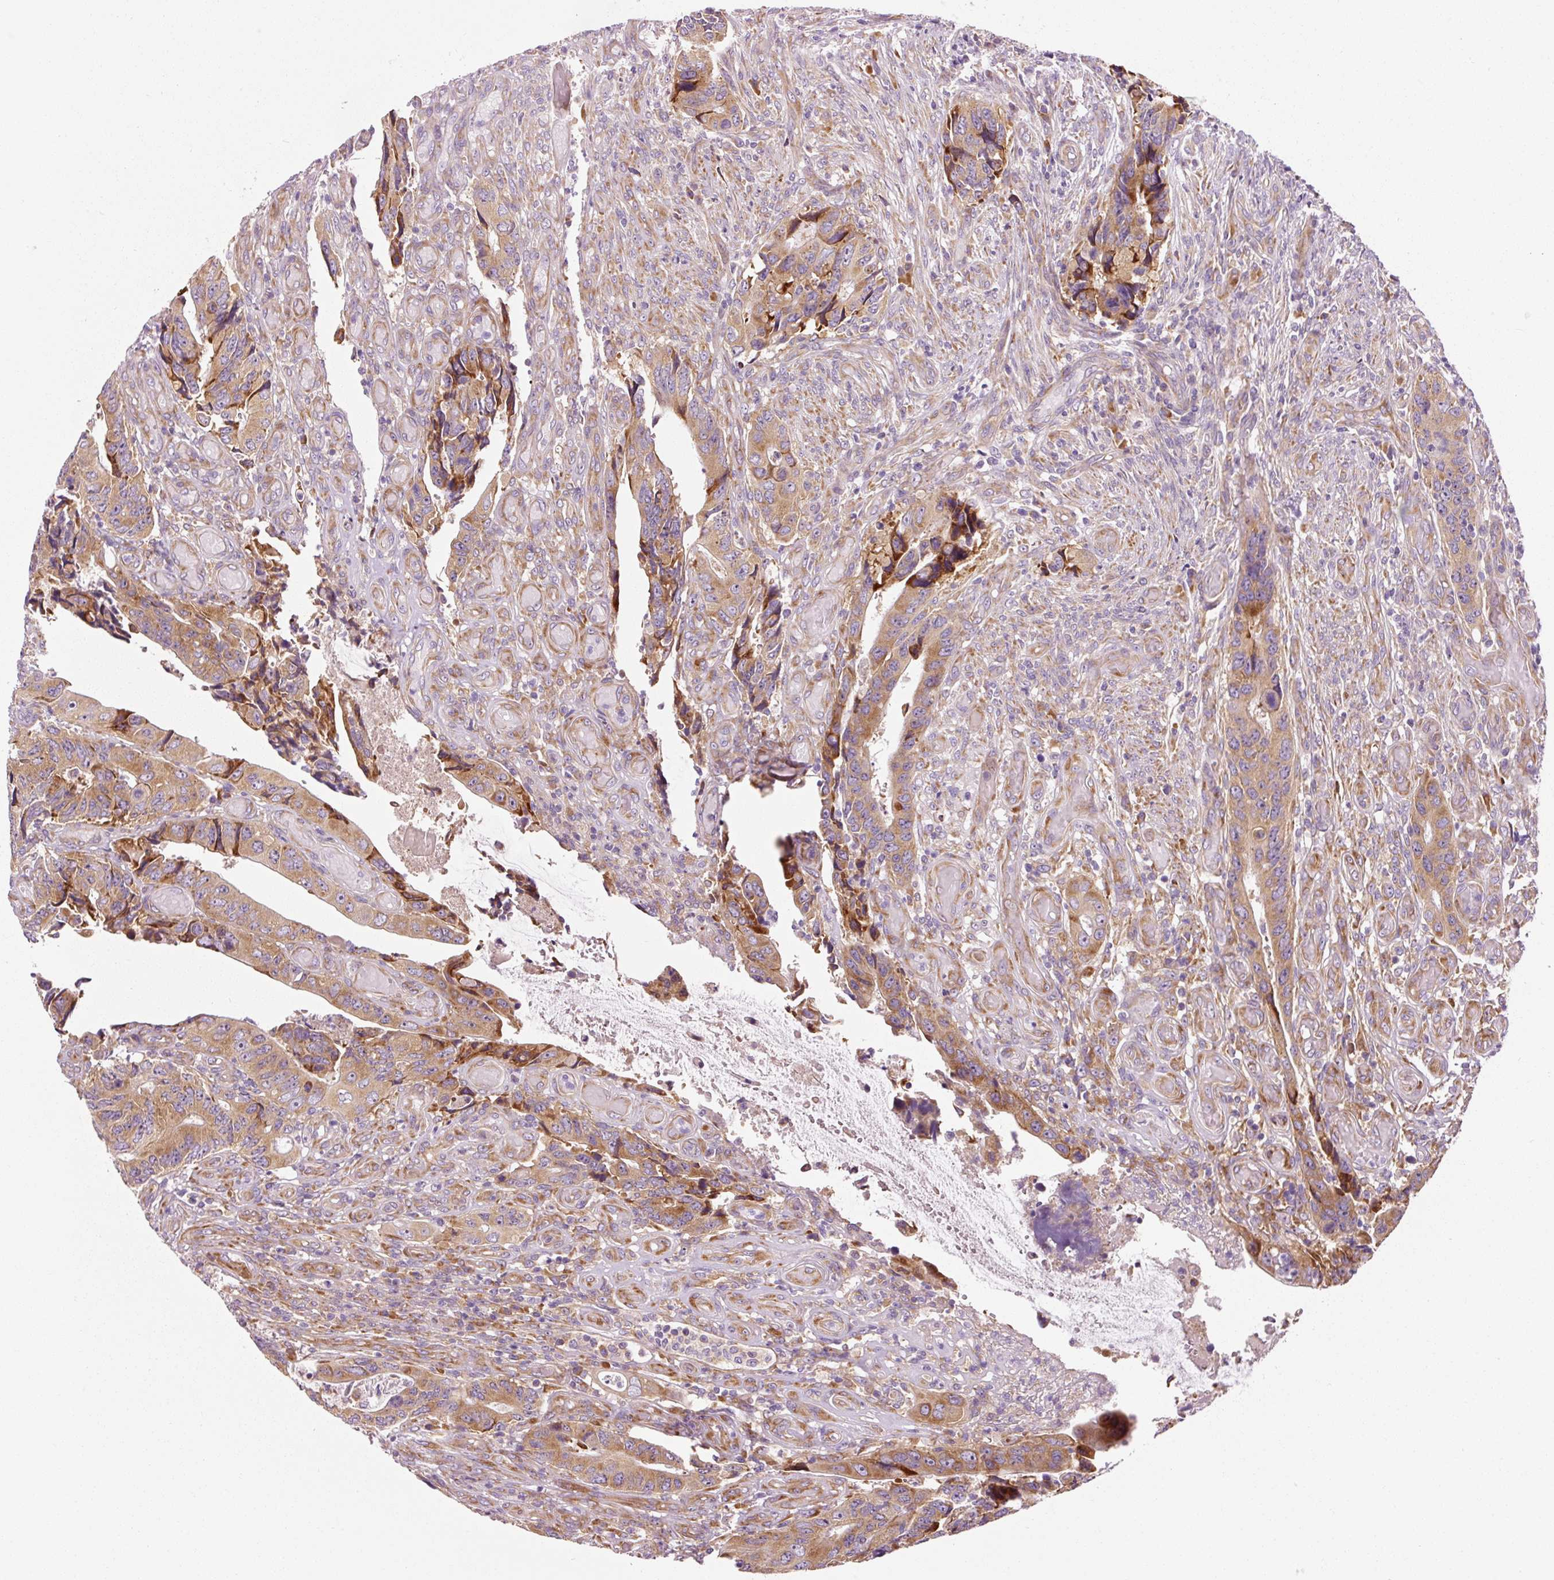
{"staining": {"intensity": "moderate", "quantity": ">75%", "location": "cytoplasmic/membranous"}, "tissue": "colorectal cancer", "cell_type": "Tumor cells", "image_type": "cancer", "snomed": [{"axis": "morphology", "description": "Adenocarcinoma, NOS"}, {"axis": "topography", "description": "Colon"}], "caption": "Colorectal cancer (adenocarcinoma) stained for a protein demonstrates moderate cytoplasmic/membranous positivity in tumor cells.", "gene": "RPL10A", "patient": {"sex": "male", "age": 87}}